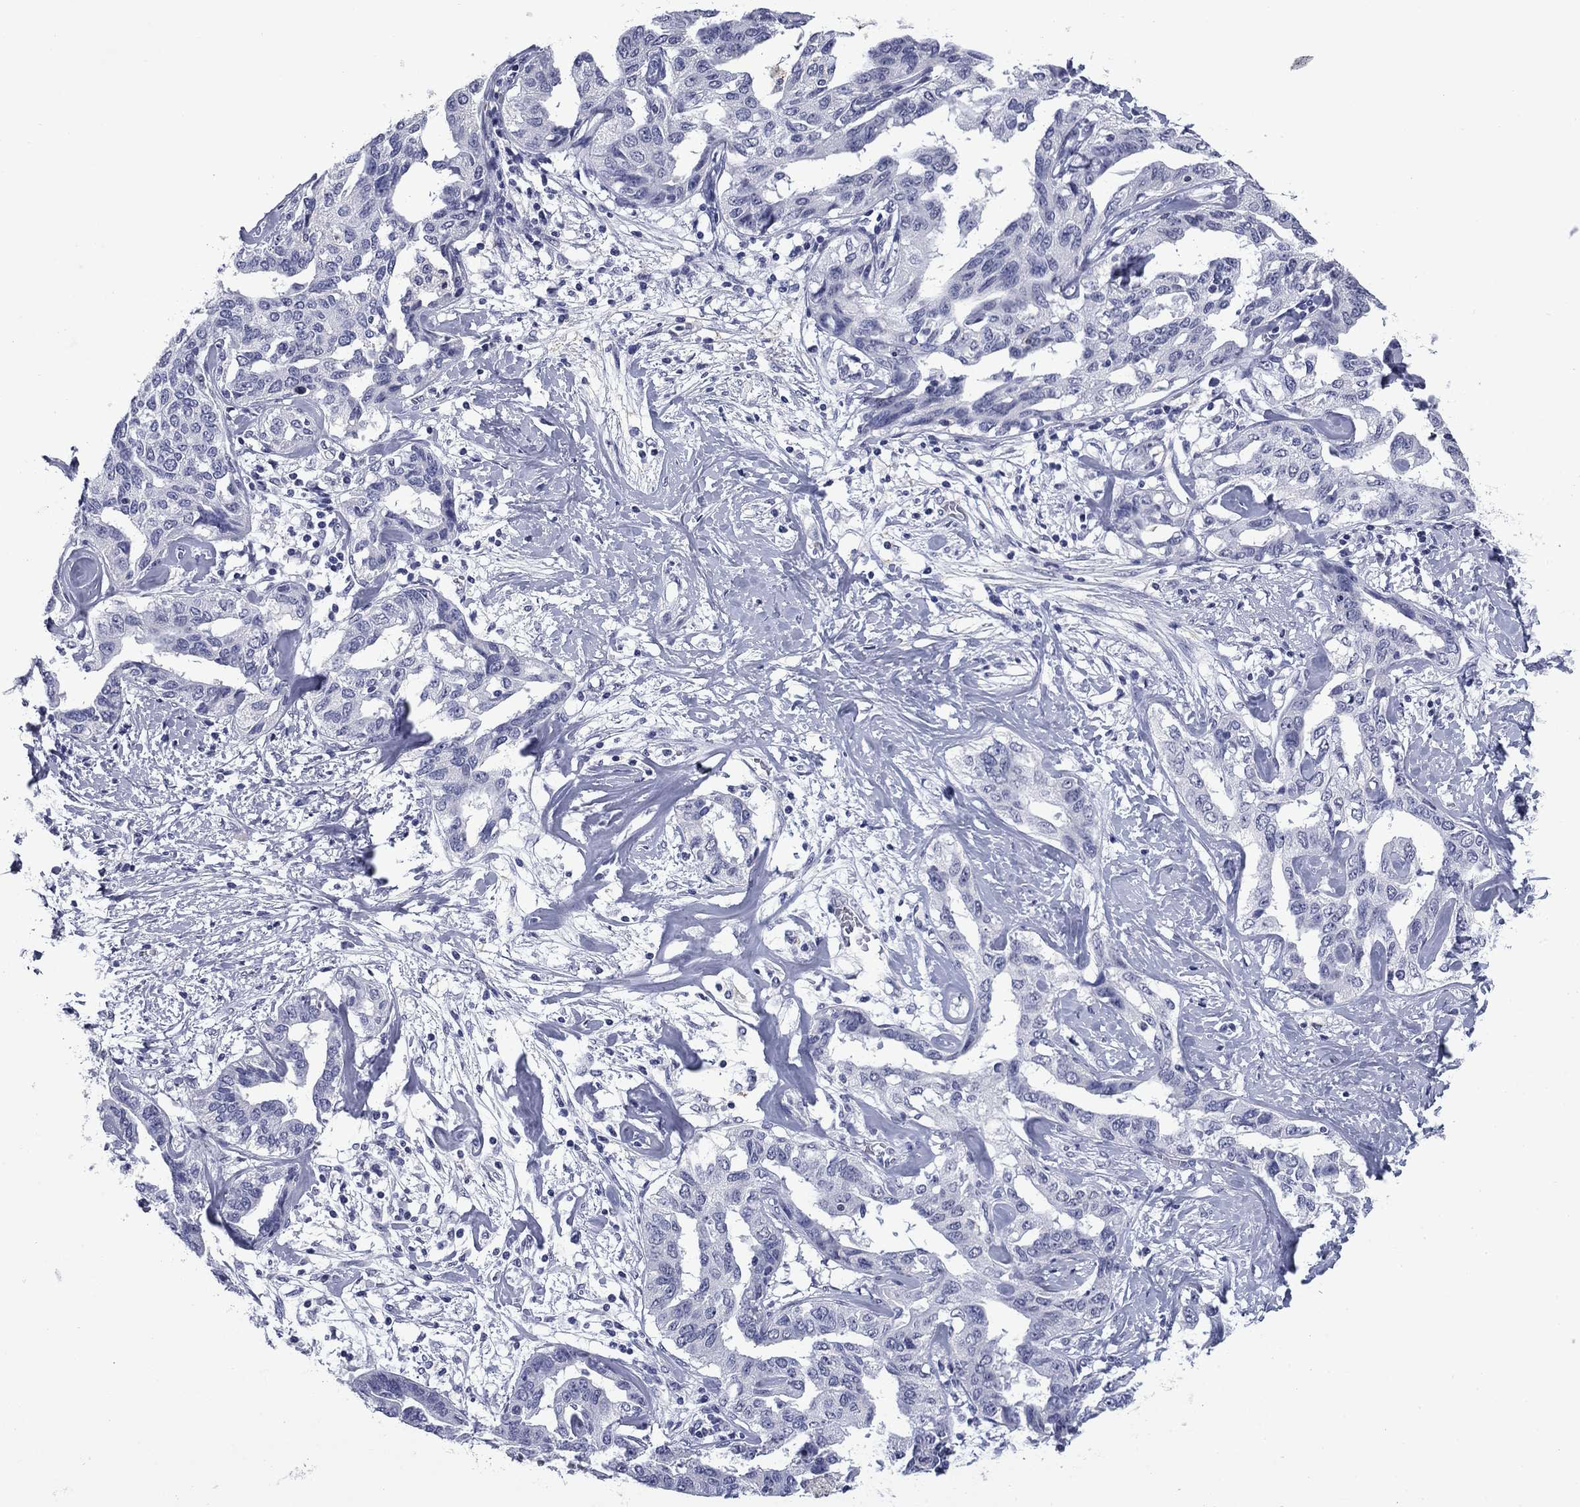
{"staining": {"intensity": "negative", "quantity": "none", "location": "none"}, "tissue": "liver cancer", "cell_type": "Tumor cells", "image_type": "cancer", "snomed": [{"axis": "morphology", "description": "Cholangiocarcinoma"}, {"axis": "topography", "description": "Liver"}], "caption": "Tumor cells are negative for protein expression in human liver cancer. (DAB (3,3'-diaminobenzidine) immunohistochemistry (IHC) with hematoxylin counter stain).", "gene": "BCL2L14", "patient": {"sex": "male", "age": 59}}